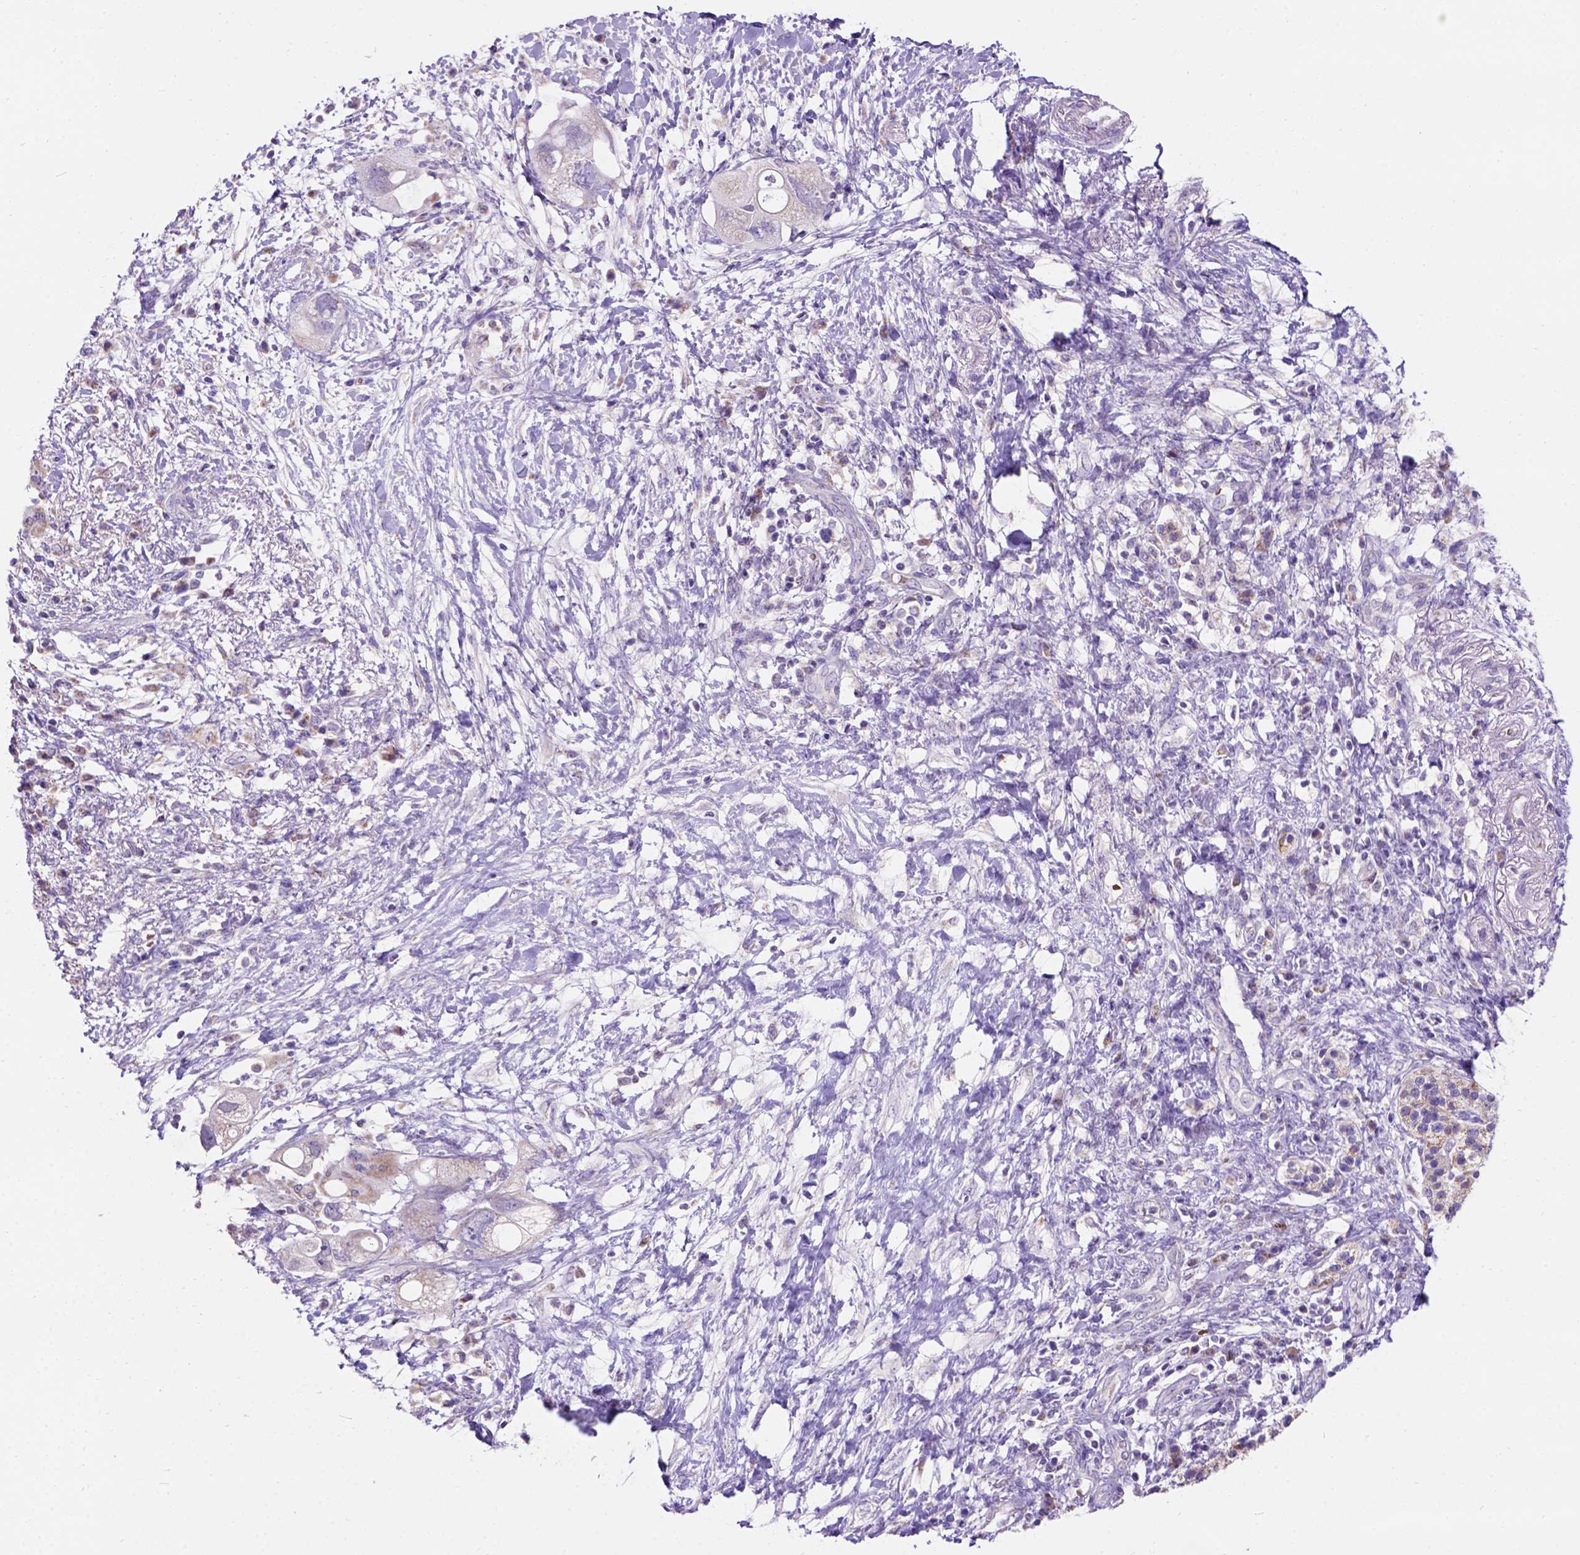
{"staining": {"intensity": "moderate", "quantity": "25%-75%", "location": "cytoplasmic/membranous"}, "tissue": "pancreatic cancer", "cell_type": "Tumor cells", "image_type": "cancer", "snomed": [{"axis": "morphology", "description": "Adenocarcinoma, NOS"}, {"axis": "topography", "description": "Pancreas"}], "caption": "Immunohistochemistry photomicrograph of neoplastic tissue: pancreatic cancer stained using IHC reveals medium levels of moderate protein expression localized specifically in the cytoplasmic/membranous of tumor cells, appearing as a cytoplasmic/membranous brown color.", "gene": "L2HGDH", "patient": {"sex": "female", "age": 72}}